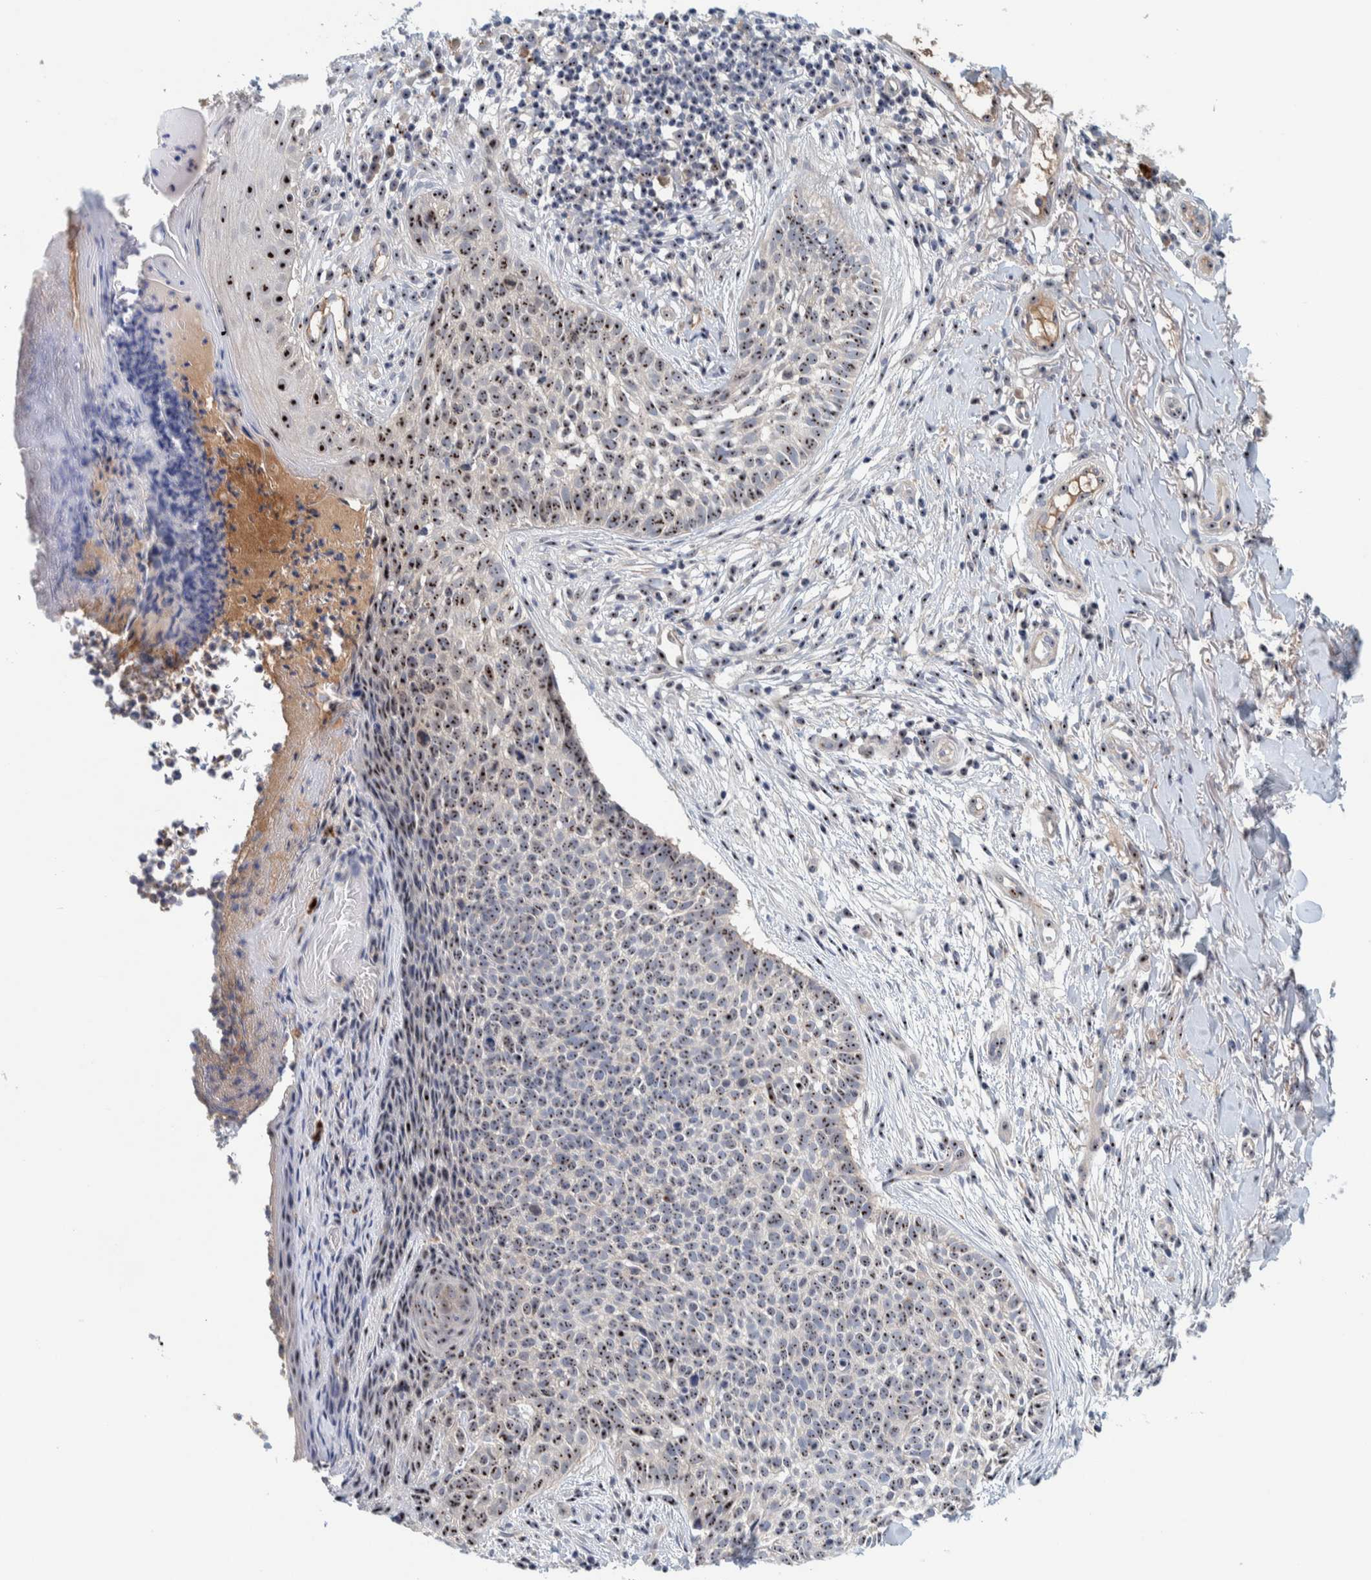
{"staining": {"intensity": "moderate", "quantity": ">75%", "location": "nuclear"}, "tissue": "skin cancer", "cell_type": "Tumor cells", "image_type": "cancer", "snomed": [{"axis": "morphology", "description": "Normal tissue, NOS"}, {"axis": "morphology", "description": "Basal cell carcinoma"}, {"axis": "topography", "description": "Skin"}], "caption": "IHC (DAB) staining of skin basal cell carcinoma shows moderate nuclear protein staining in approximately >75% of tumor cells.", "gene": "NOL11", "patient": {"sex": "male", "age": 67}}